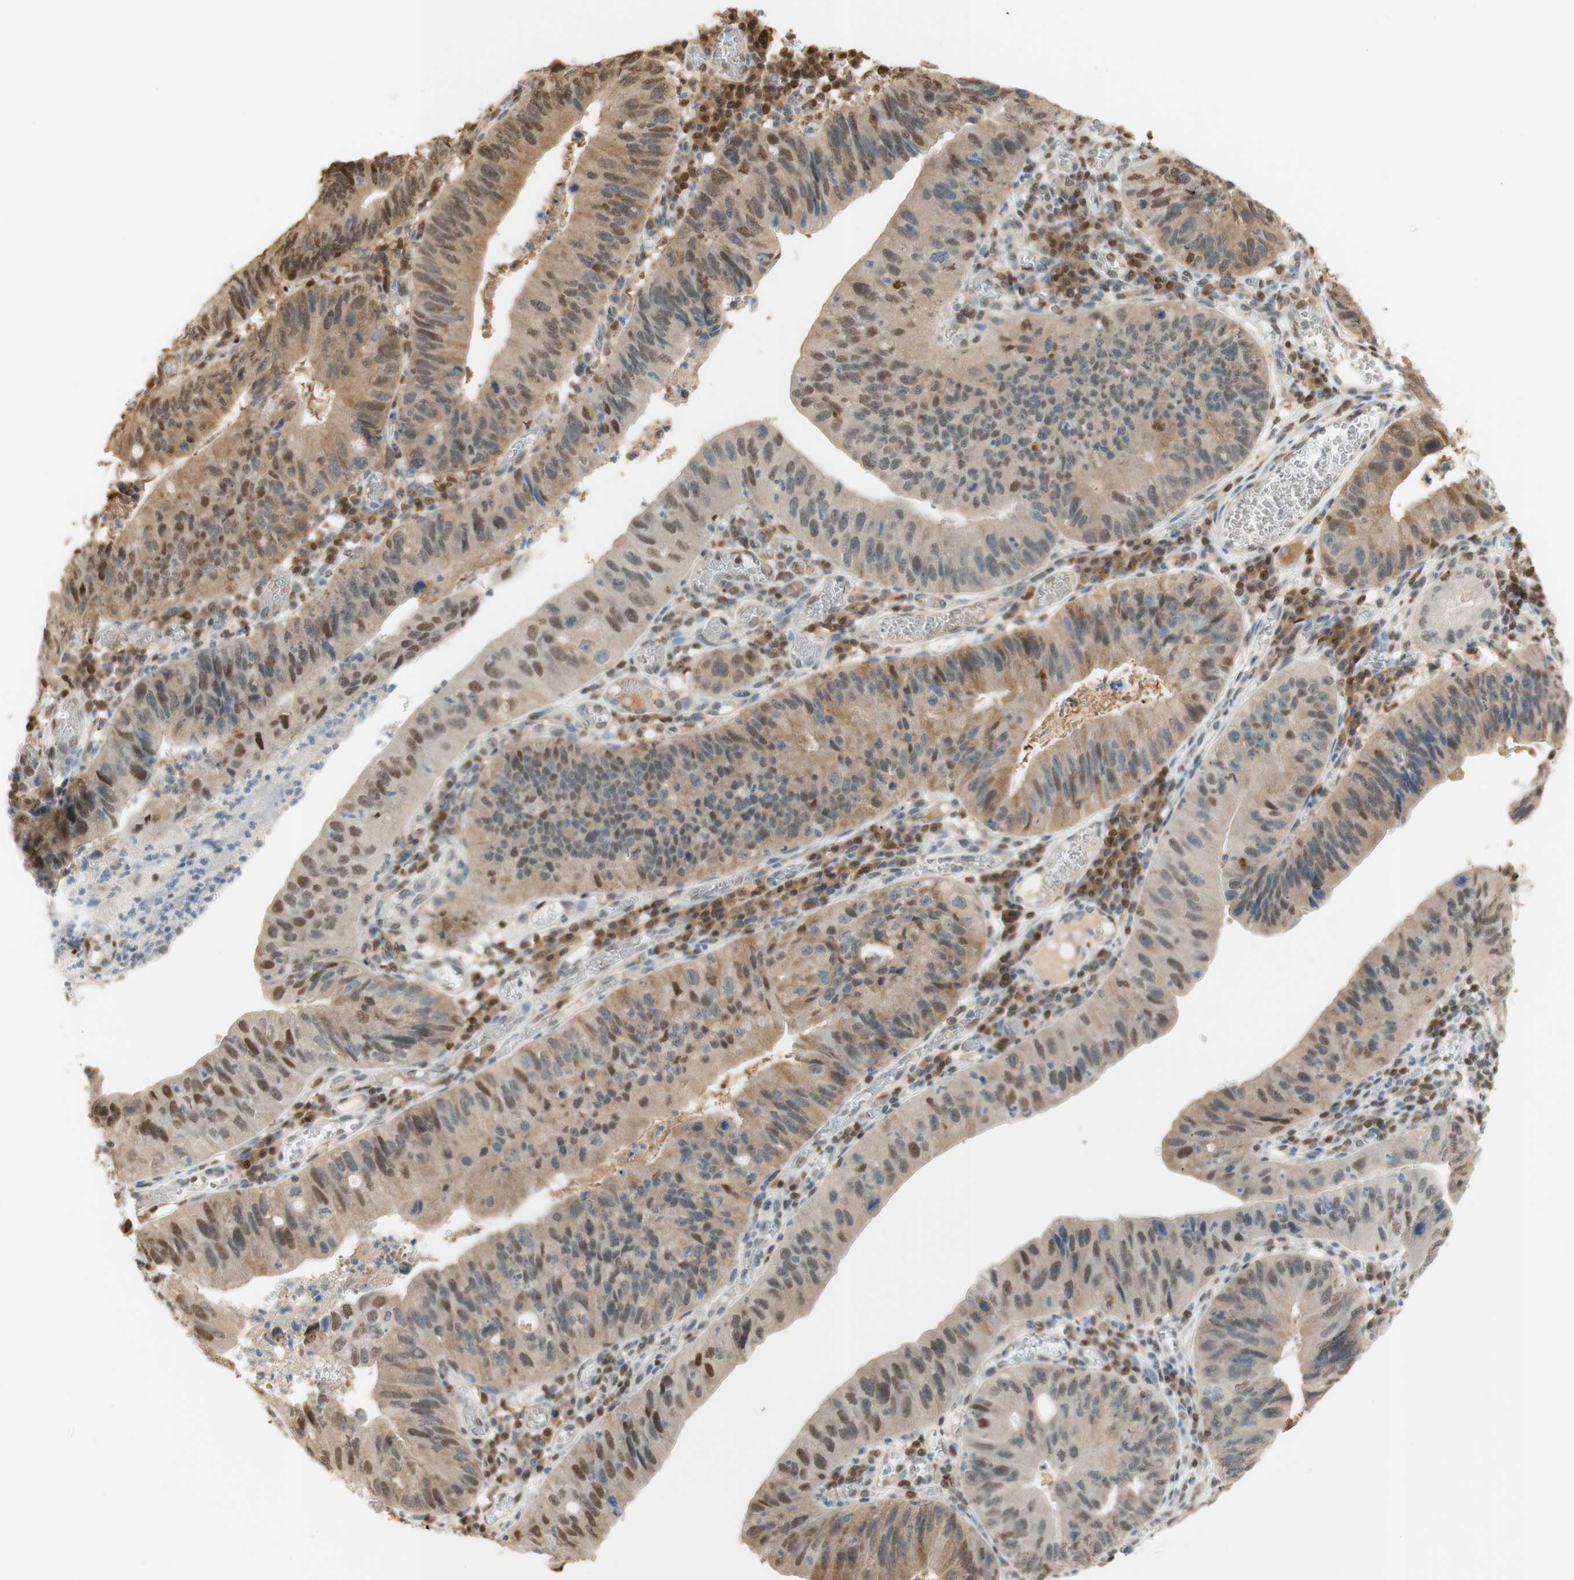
{"staining": {"intensity": "weak", "quantity": ">75%", "location": "cytoplasmic/membranous,nuclear"}, "tissue": "stomach cancer", "cell_type": "Tumor cells", "image_type": "cancer", "snomed": [{"axis": "morphology", "description": "Adenocarcinoma, NOS"}, {"axis": "topography", "description": "Stomach"}], "caption": "Immunohistochemical staining of human adenocarcinoma (stomach) demonstrates low levels of weak cytoplasmic/membranous and nuclear protein positivity in about >75% of tumor cells.", "gene": "NAP1L4", "patient": {"sex": "male", "age": 59}}